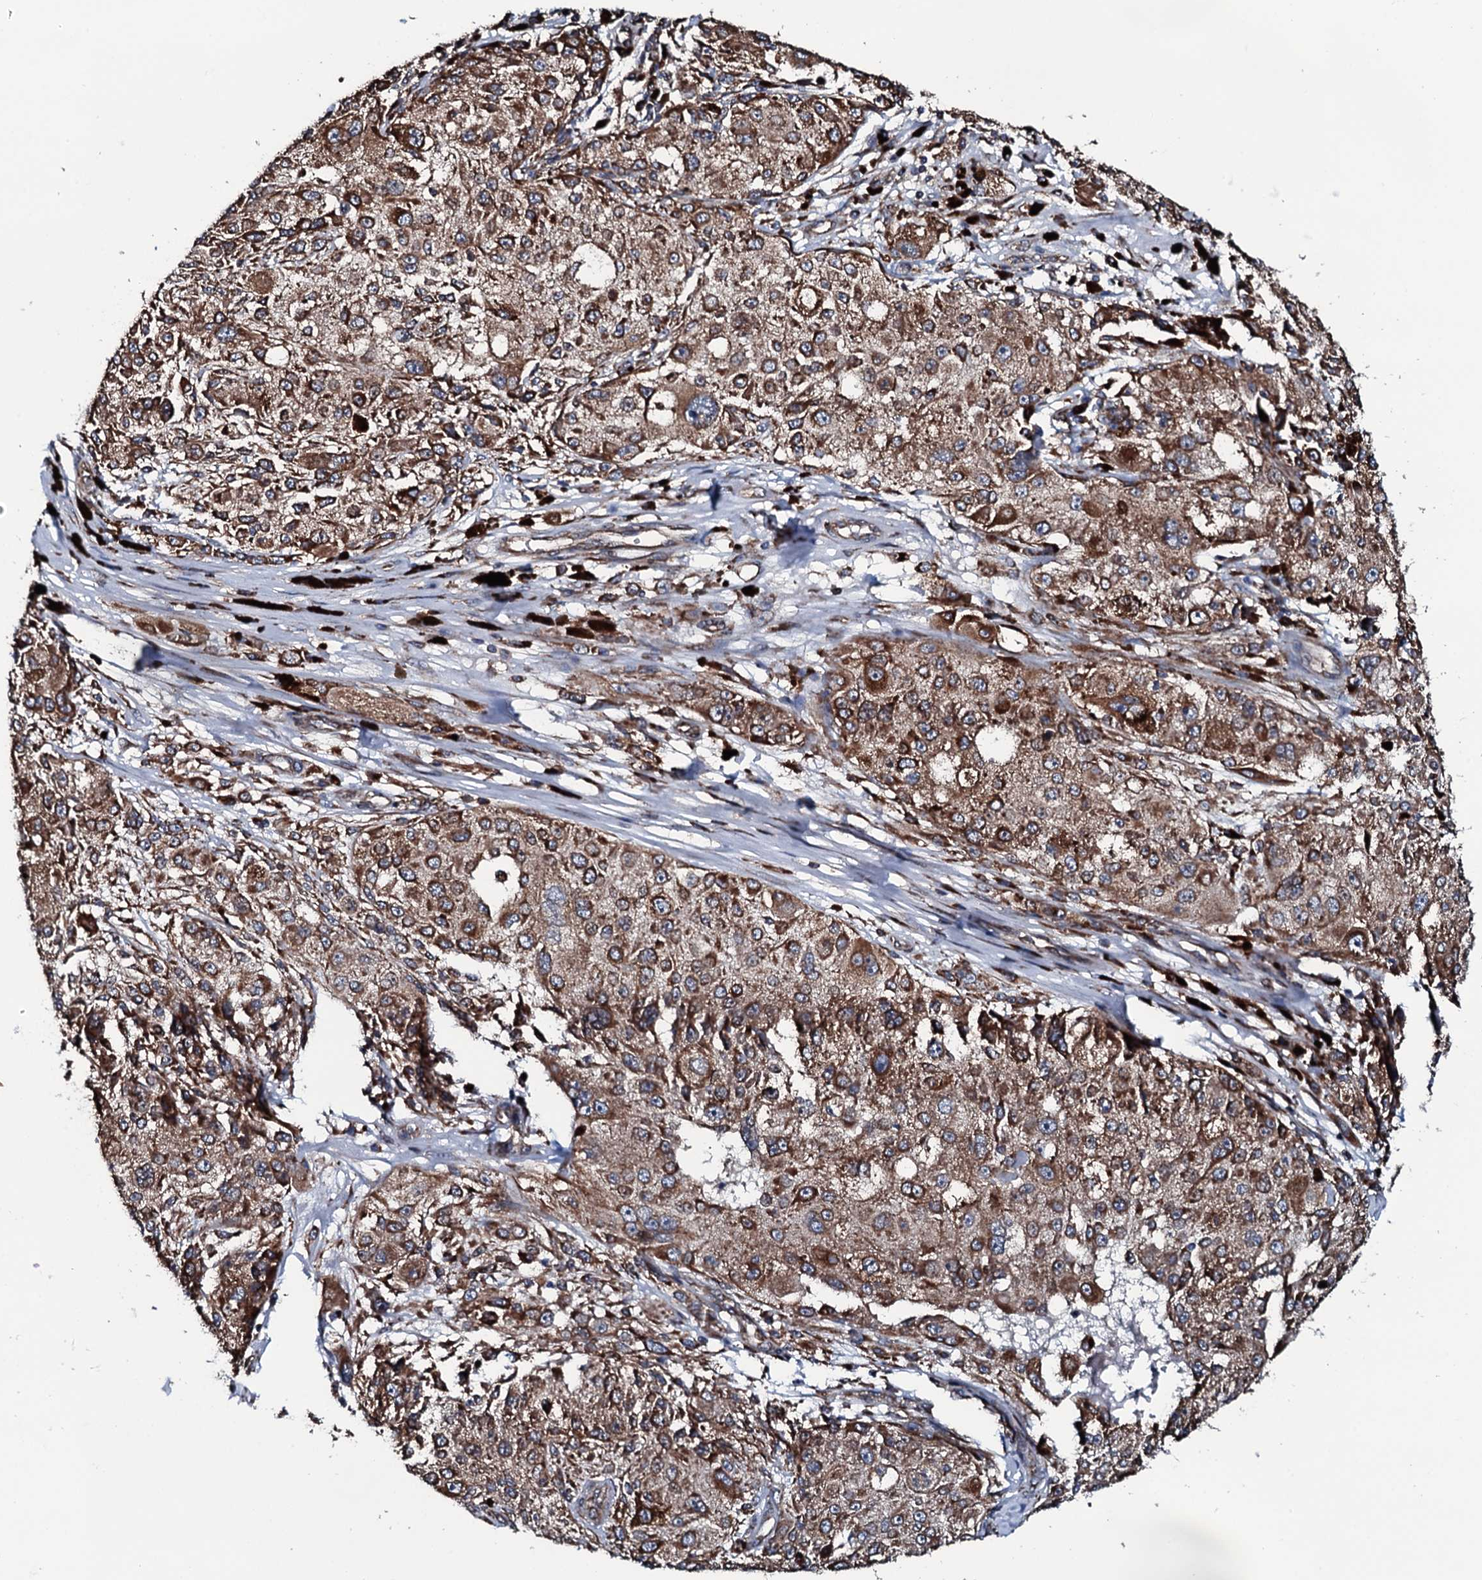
{"staining": {"intensity": "strong", "quantity": ">75%", "location": "cytoplasmic/membranous"}, "tissue": "melanoma", "cell_type": "Tumor cells", "image_type": "cancer", "snomed": [{"axis": "morphology", "description": "Necrosis, NOS"}, {"axis": "morphology", "description": "Malignant melanoma, NOS"}, {"axis": "topography", "description": "Skin"}], "caption": "Immunohistochemistry staining of melanoma, which shows high levels of strong cytoplasmic/membranous staining in approximately >75% of tumor cells indicating strong cytoplasmic/membranous protein expression. The staining was performed using DAB (3,3'-diaminobenzidine) (brown) for protein detection and nuclei were counterstained in hematoxylin (blue).", "gene": "RAB12", "patient": {"sex": "female", "age": 87}}